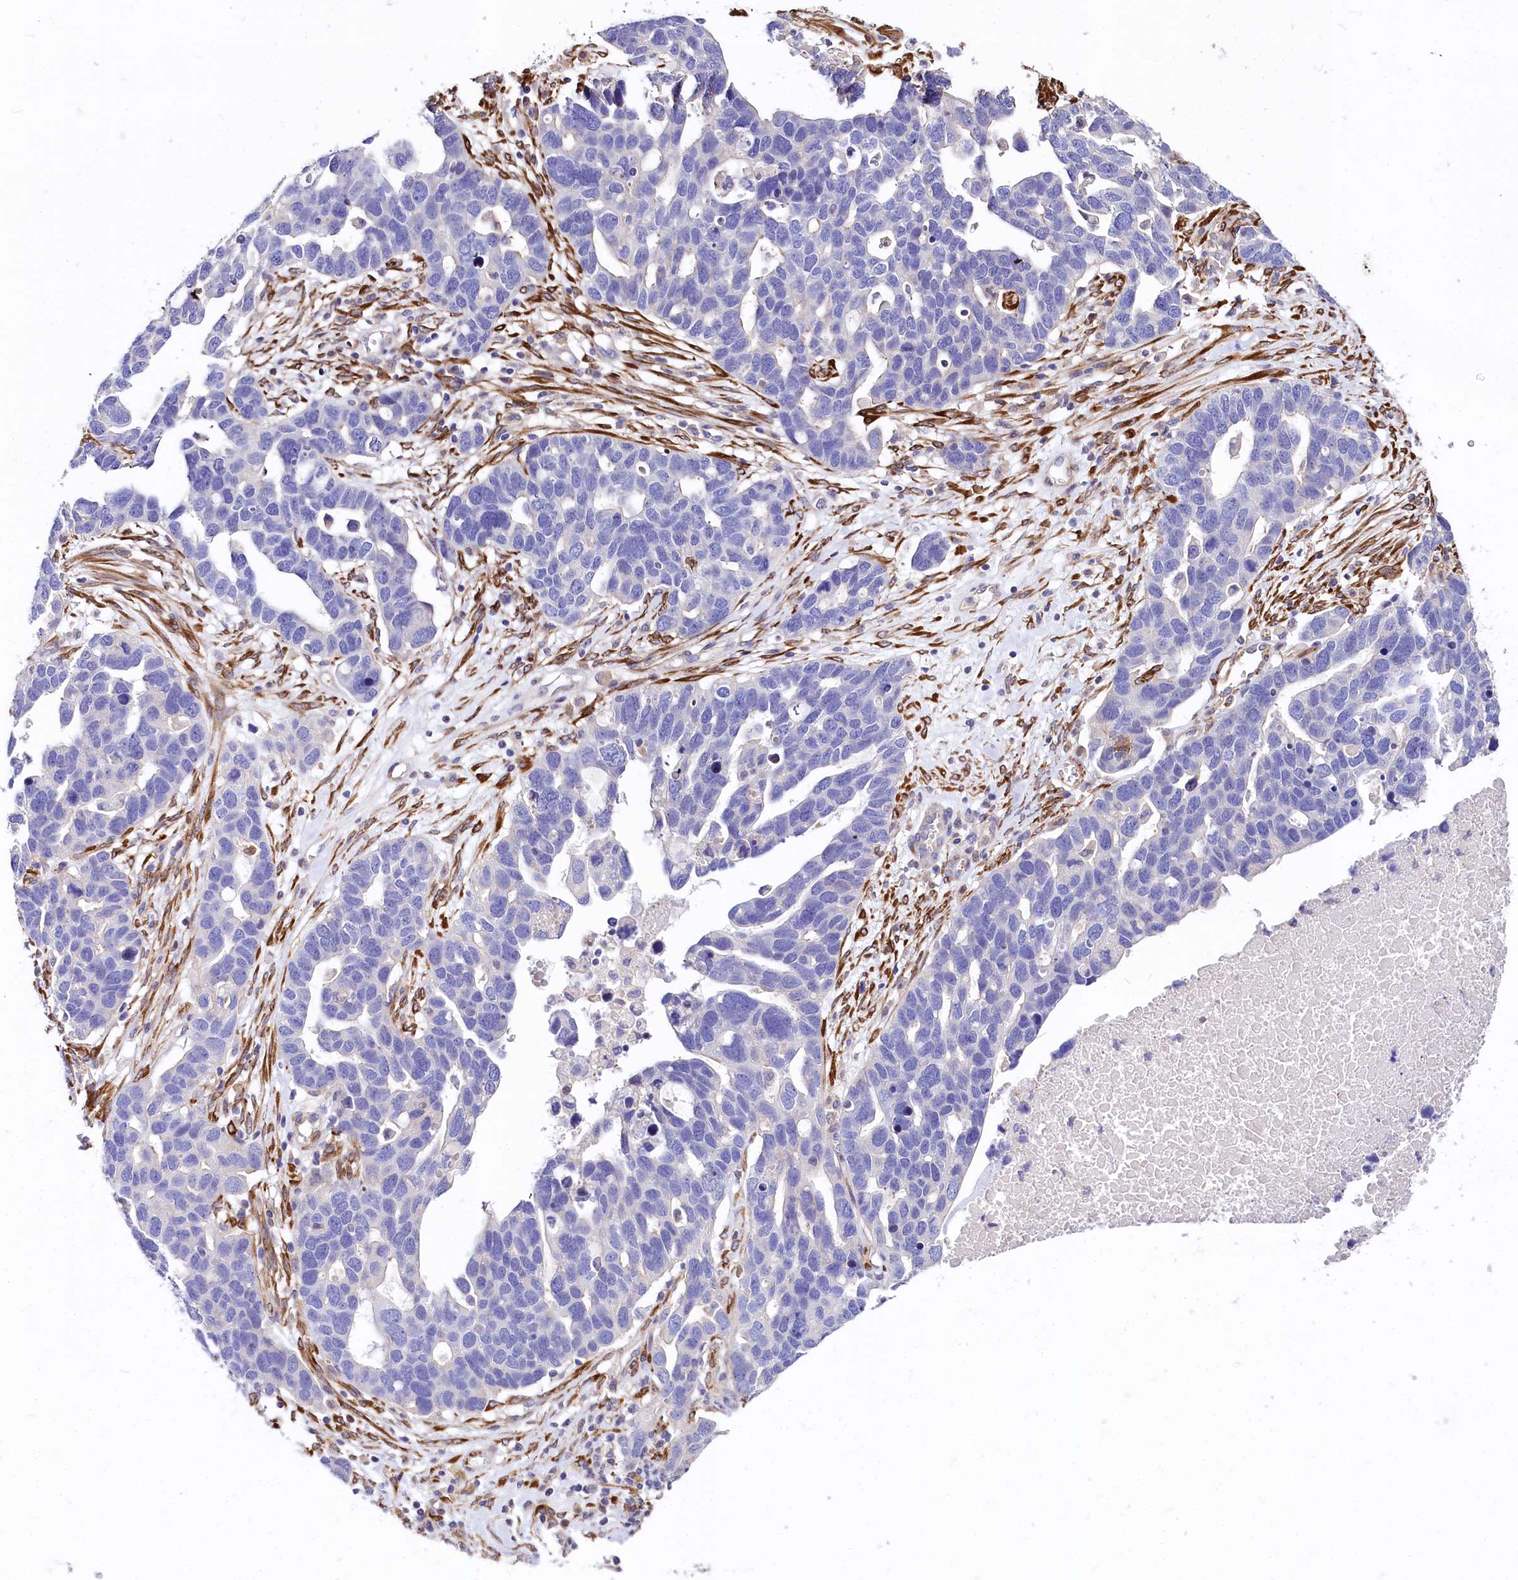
{"staining": {"intensity": "negative", "quantity": "none", "location": "none"}, "tissue": "ovarian cancer", "cell_type": "Tumor cells", "image_type": "cancer", "snomed": [{"axis": "morphology", "description": "Cystadenocarcinoma, serous, NOS"}, {"axis": "topography", "description": "Ovary"}], "caption": "Immunohistochemistry (IHC) of ovarian cancer displays no staining in tumor cells.", "gene": "FCHSD2", "patient": {"sex": "female", "age": 54}}